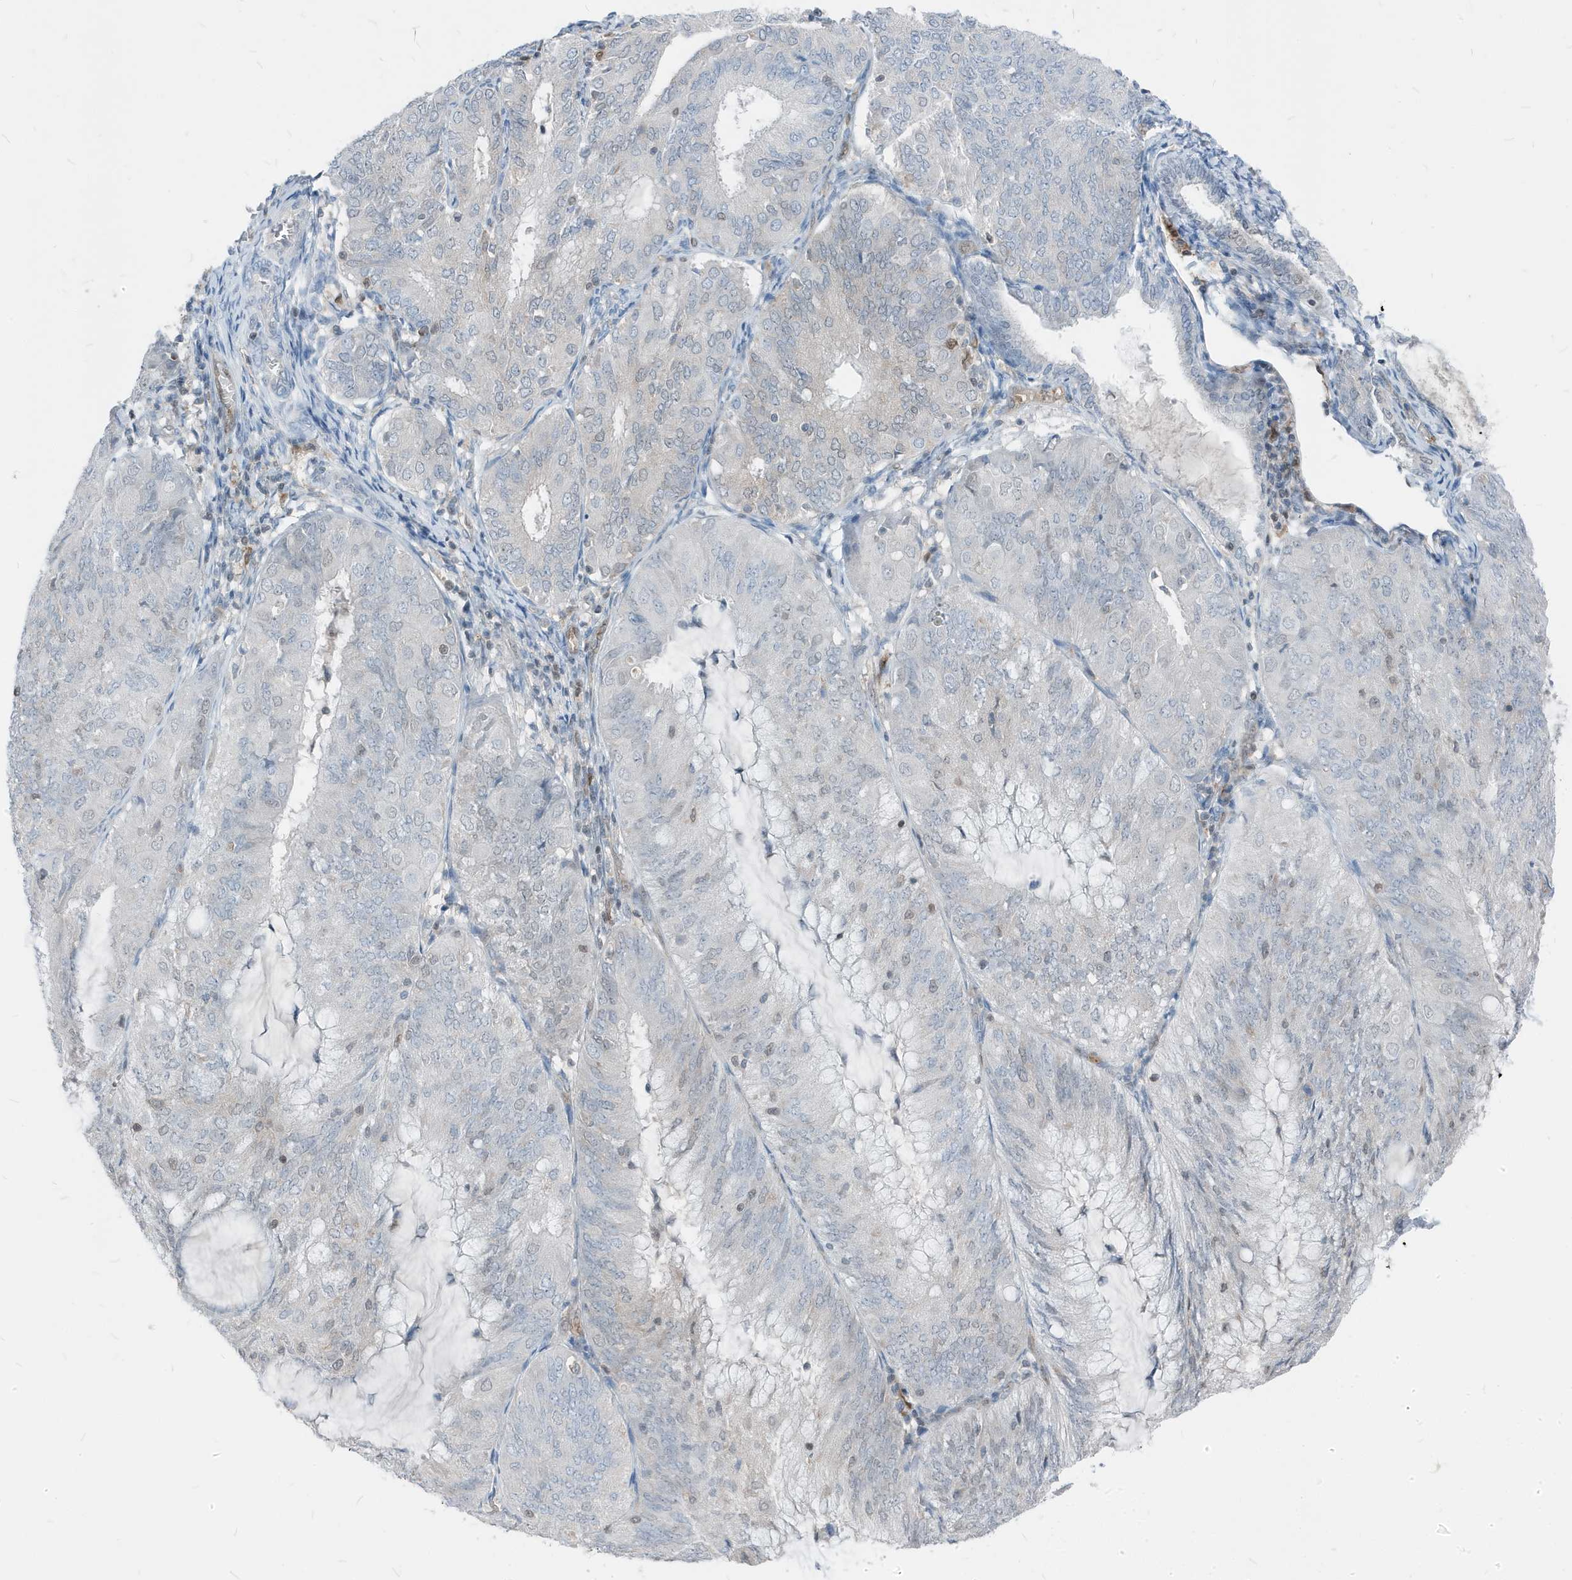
{"staining": {"intensity": "negative", "quantity": "none", "location": "none"}, "tissue": "endometrial cancer", "cell_type": "Tumor cells", "image_type": "cancer", "snomed": [{"axis": "morphology", "description": "Adenocarcinoma, NOS"}, {"axis": "topography", "description": "Endometrium"}], "caption": "Endometrial adenocarcinoma was stained to show a protein in brown. There is no significant staining in tumor cells. Nuclei are stained in blue.", "gene": "NCOA7", "patient": {"sex": "female", "age": 81}}